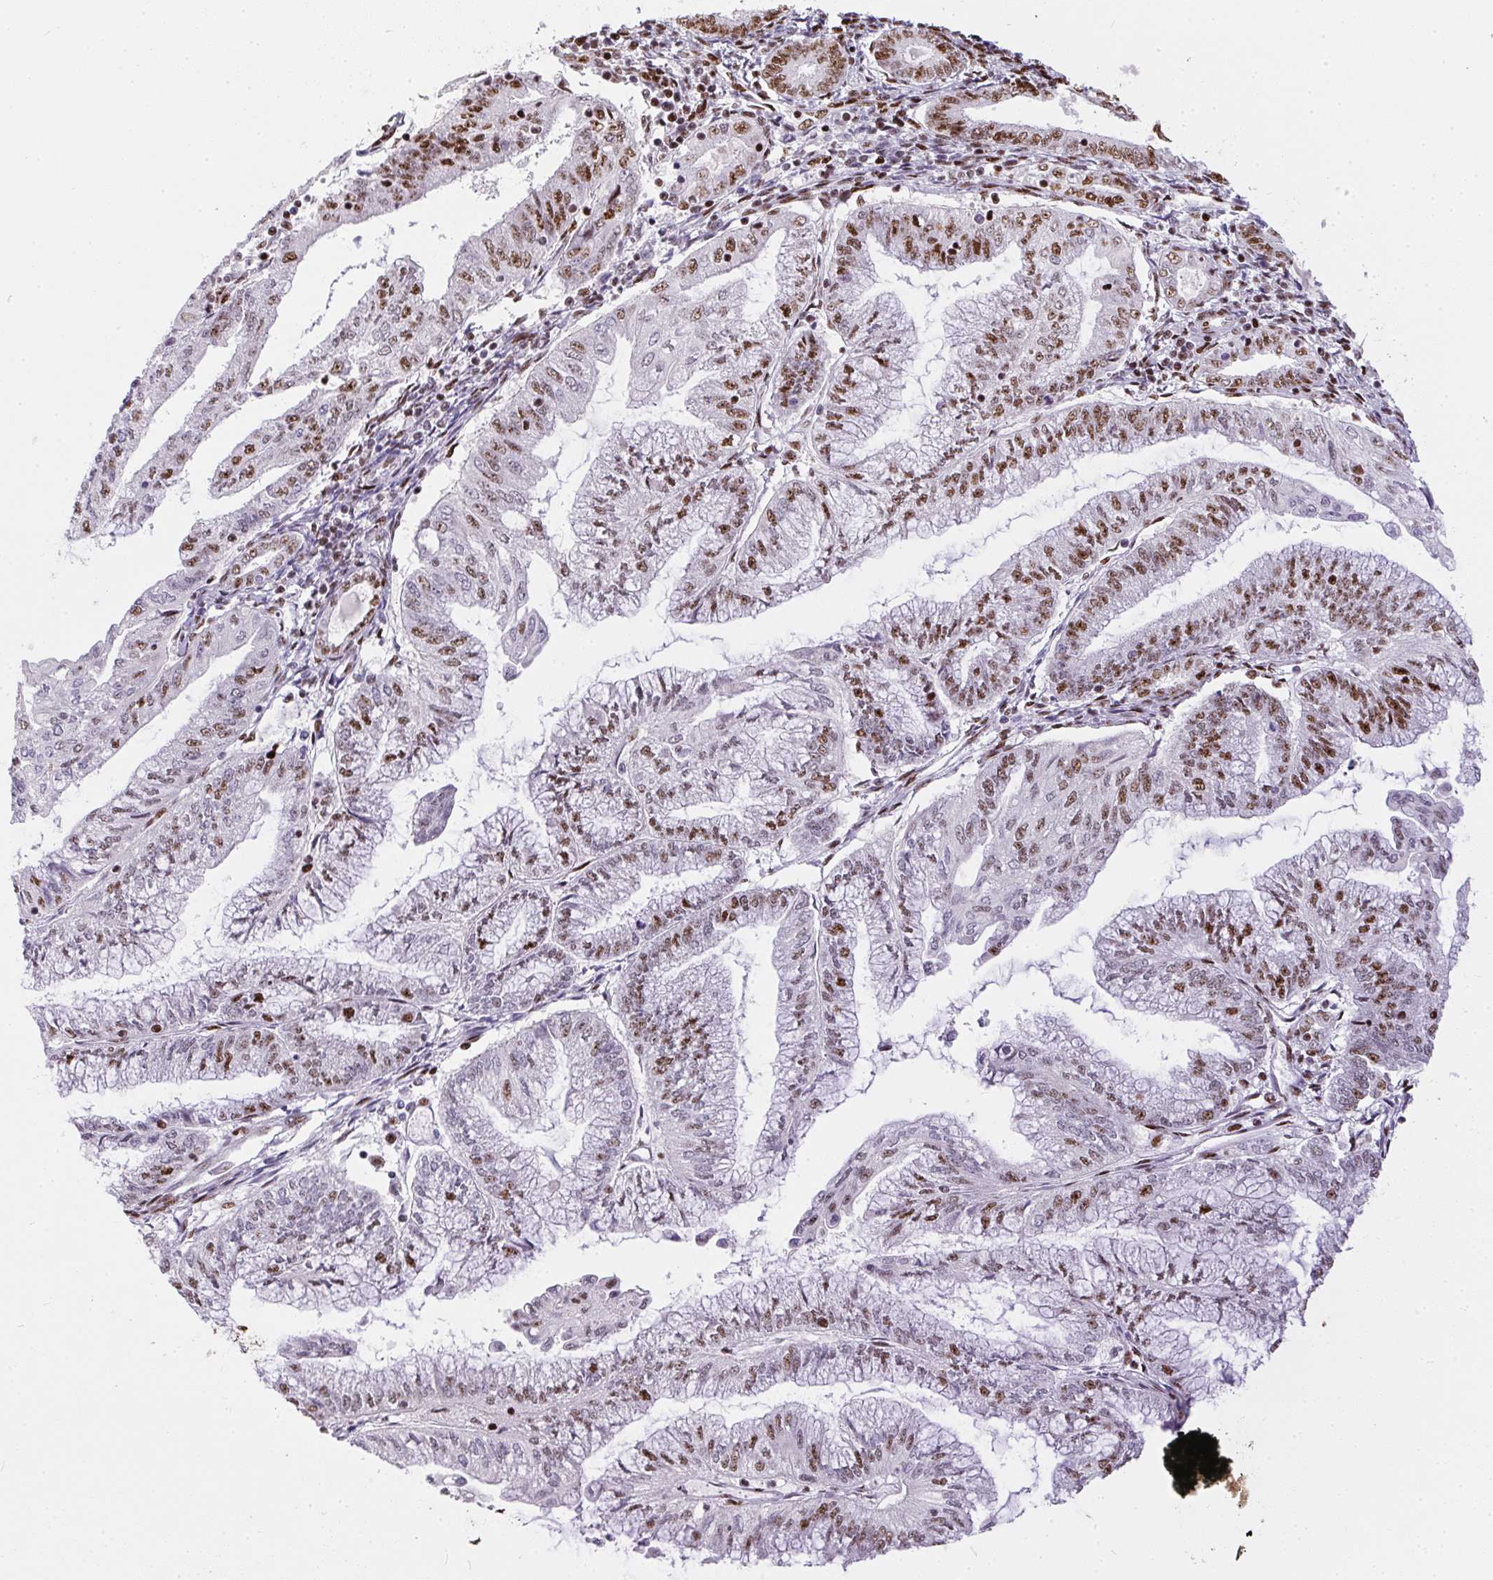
{"staining": {"intensity": "moderate", "quantity": "25%-75%", "location": "nuclear"}, "tissue": "endometrial cancer", "cell_type": "Tumor cells", "image_type": "cancer", "snomed": [{"axis": "morphology", "description": "Adenocarcinoma, NOS"}, {"axis": "topography", "description": "Endometrium"}], "caption": "About 25%-75% of tumor cells in endometrial adenocarcinoma demonstrate moderate nuclear protein staining as visualized by brown immunohistochemical staining.", "gene": "PAGE3", "patient": {"sex": "female", "age": 55}}